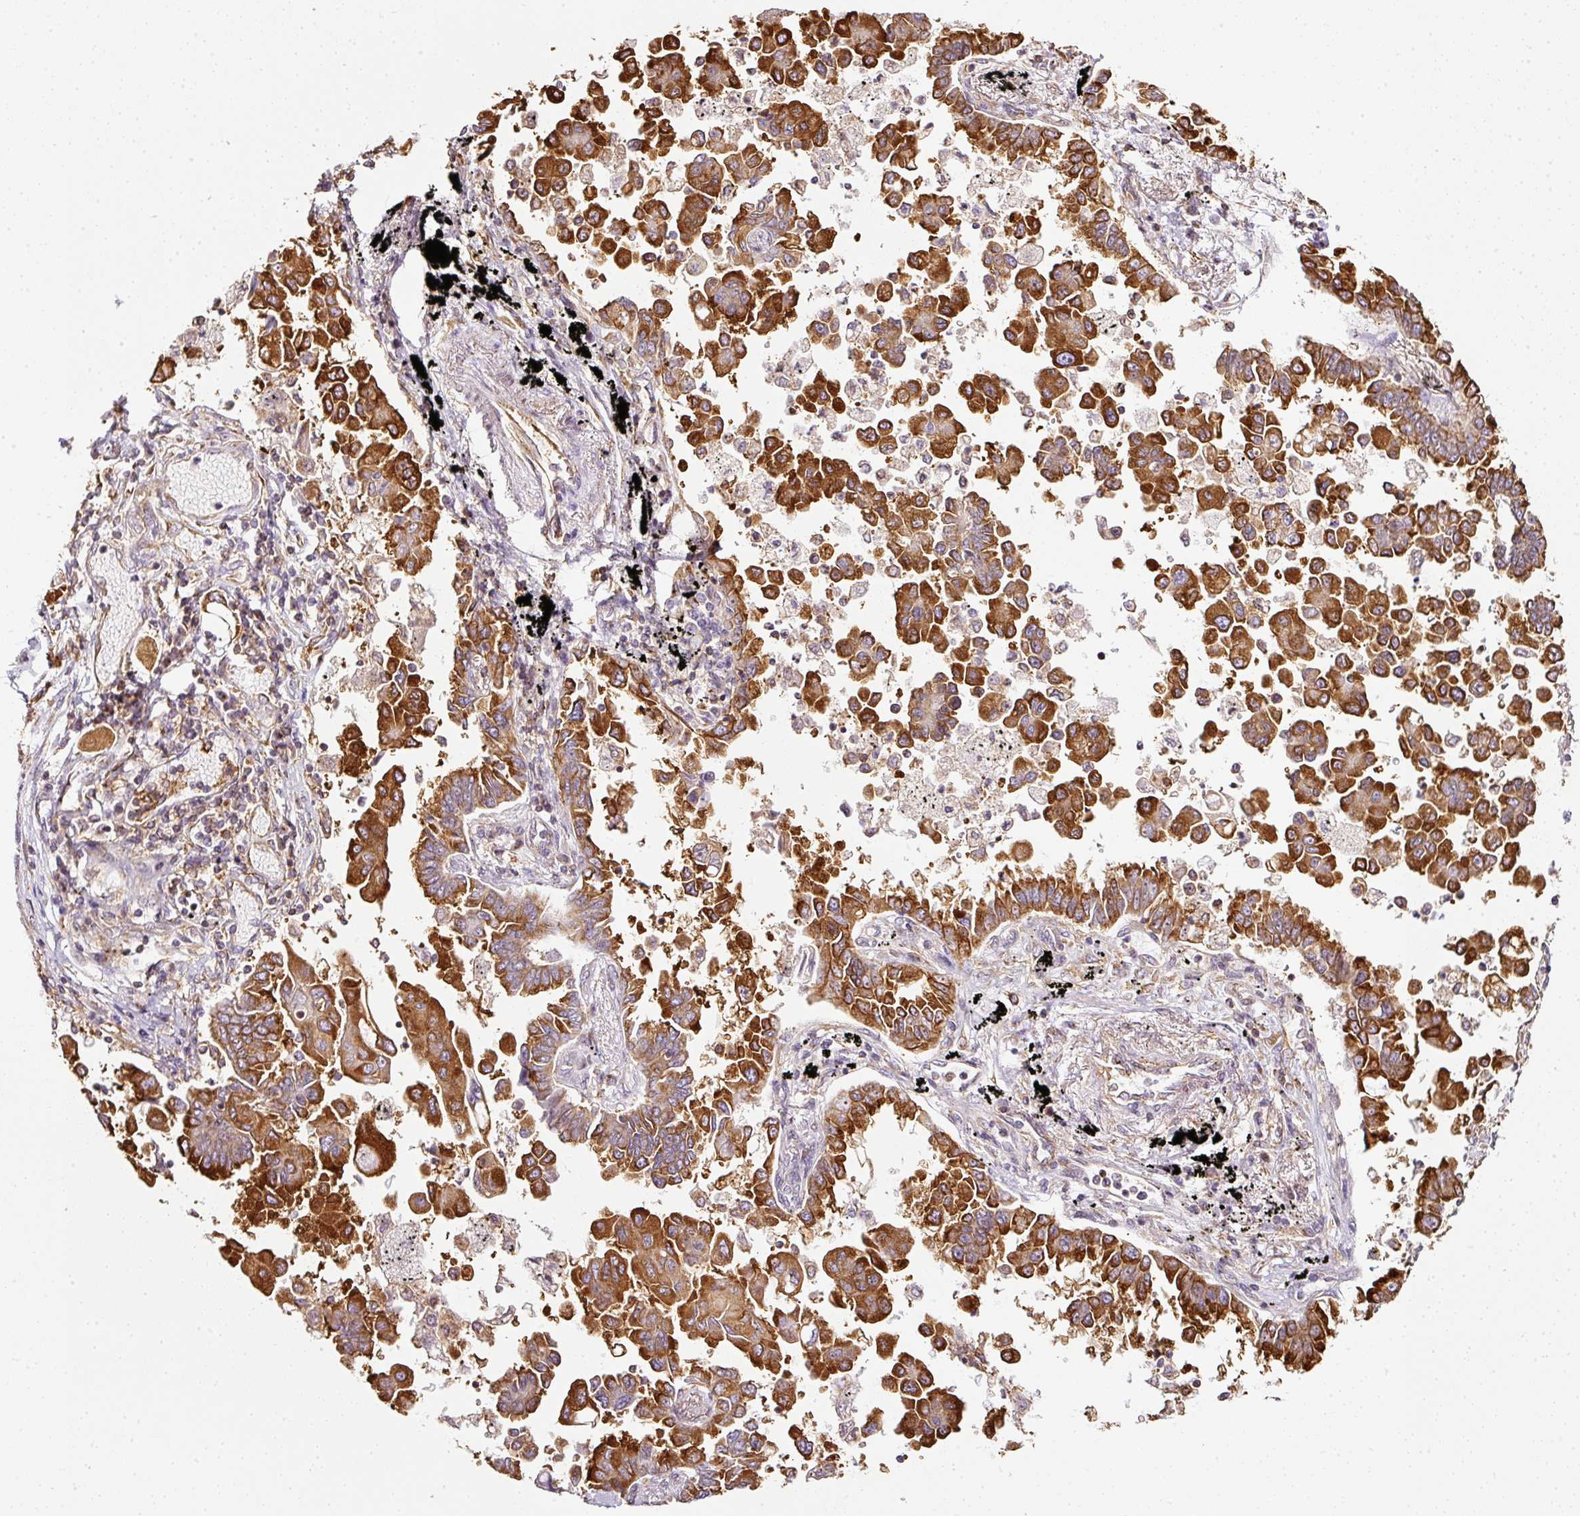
{"staining": {"intensity": "strong", "quantity": ">75%", "location": "cytoplasmic/membranous"}, "tissue": "lung cancer", "cell_type": "Tumor cells", "image_type": "cancer", "snomed": [{"axis": "morphology", "description": "Adenocarcinoma, NOS"}, {"axis": "topography", "description": "Lung"}], "caption": "Human lung cancer stained for a protein (brown) reveals strong cytoplasmic/membranous positive staining in about >75% of tumor cells.", "gene": "SCNM1", "patient": {"sex": "female", "age": 67}}